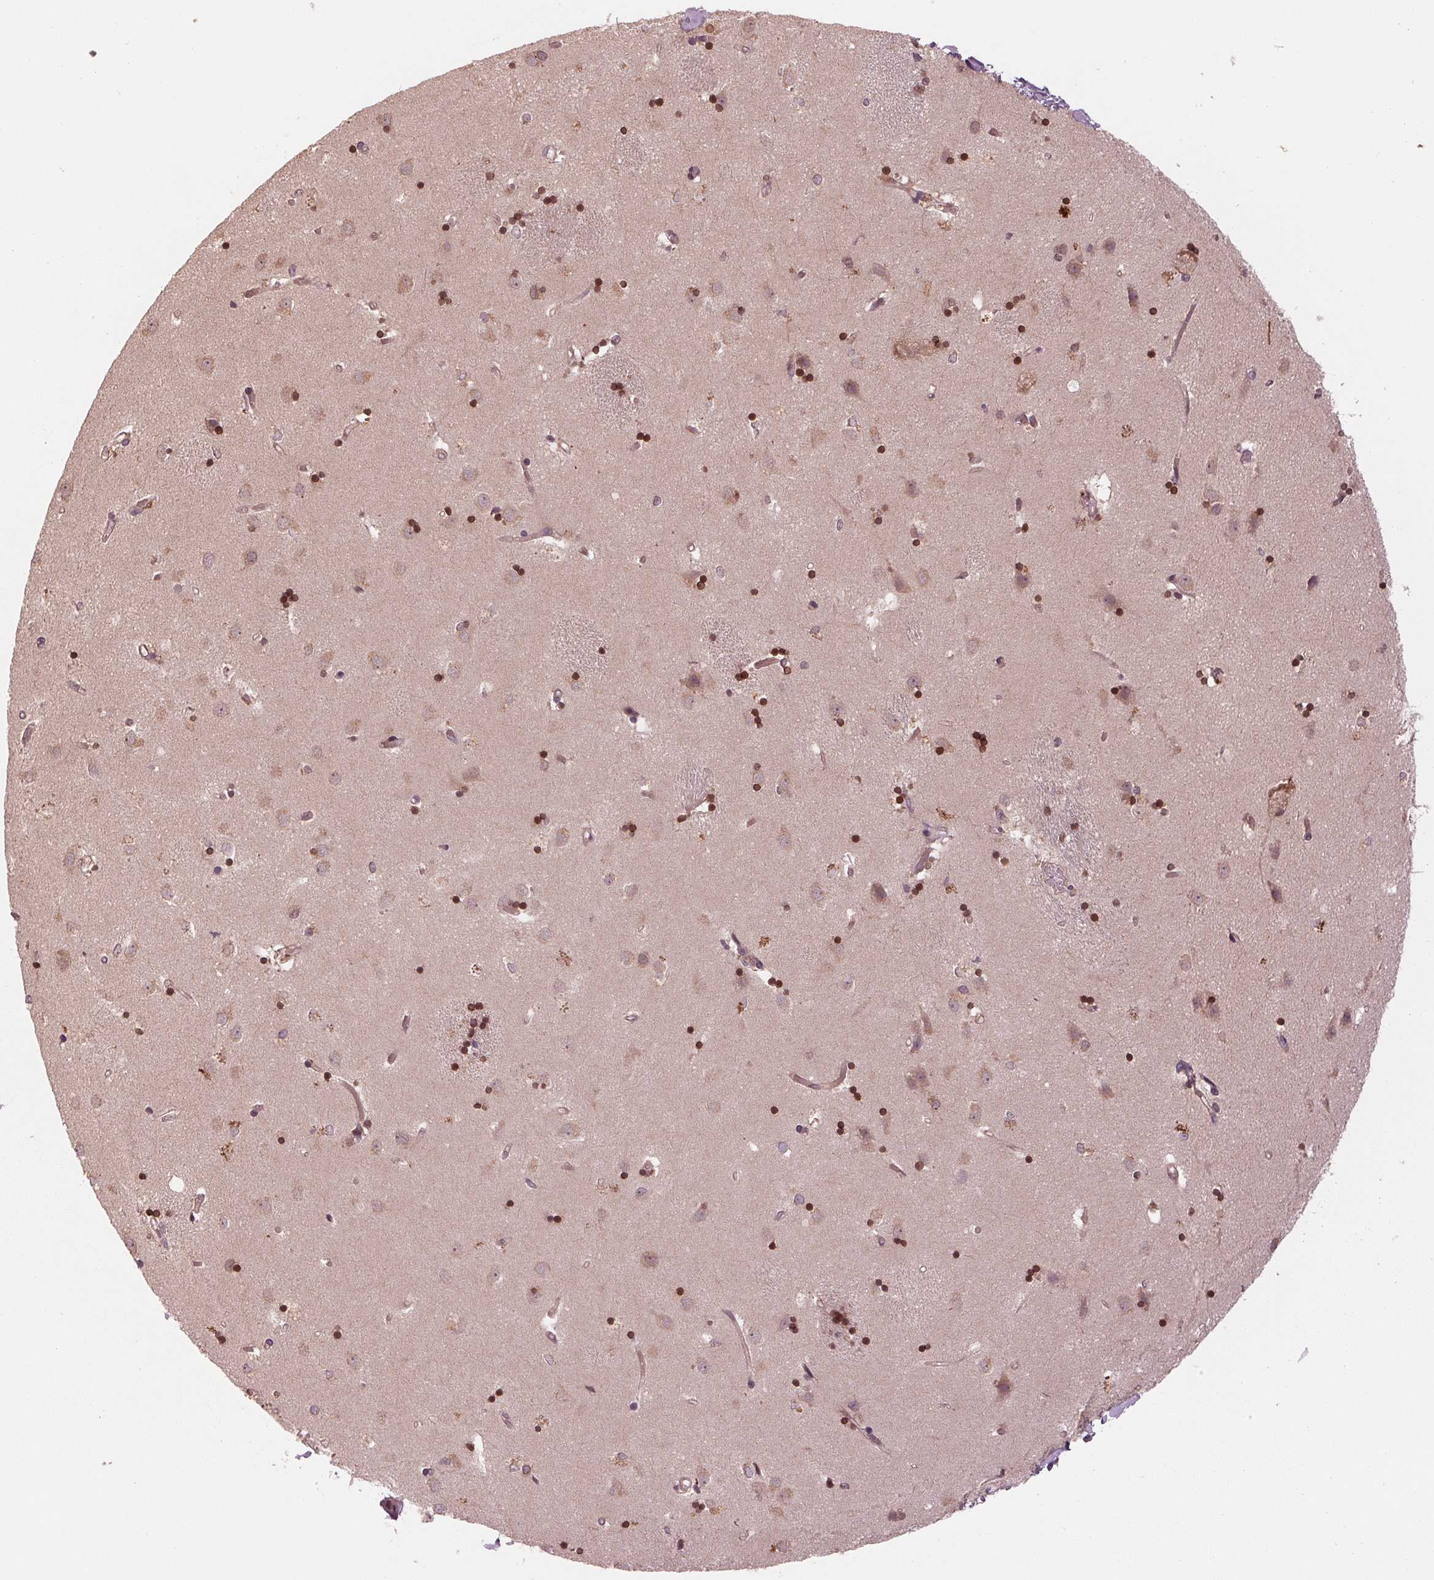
{"staining": {"intensity": "strong", "quantity": "25%-75%", "location": "nuclear"}, "tissue": "caudate", "cell_type": "Glial cells", "image_type": "normal", "snomed": [{"axis": "morphology", "description": "Normal tissue, NOS"}, {"axis": "topography", "description": "Lateral ventricle wall"}], "caption": "Caudate stained with DAB (3,3'-diaminobenzidine) immunohistochemistry (IHC) exhibits high levels of strong nuclear expression in approximately 25%-75% of glial cells. The protein is shown in brown color, while the nuclei are stained blue.", "gene": "ZNF471", "patient": {"sex": "male", "age": 54}}